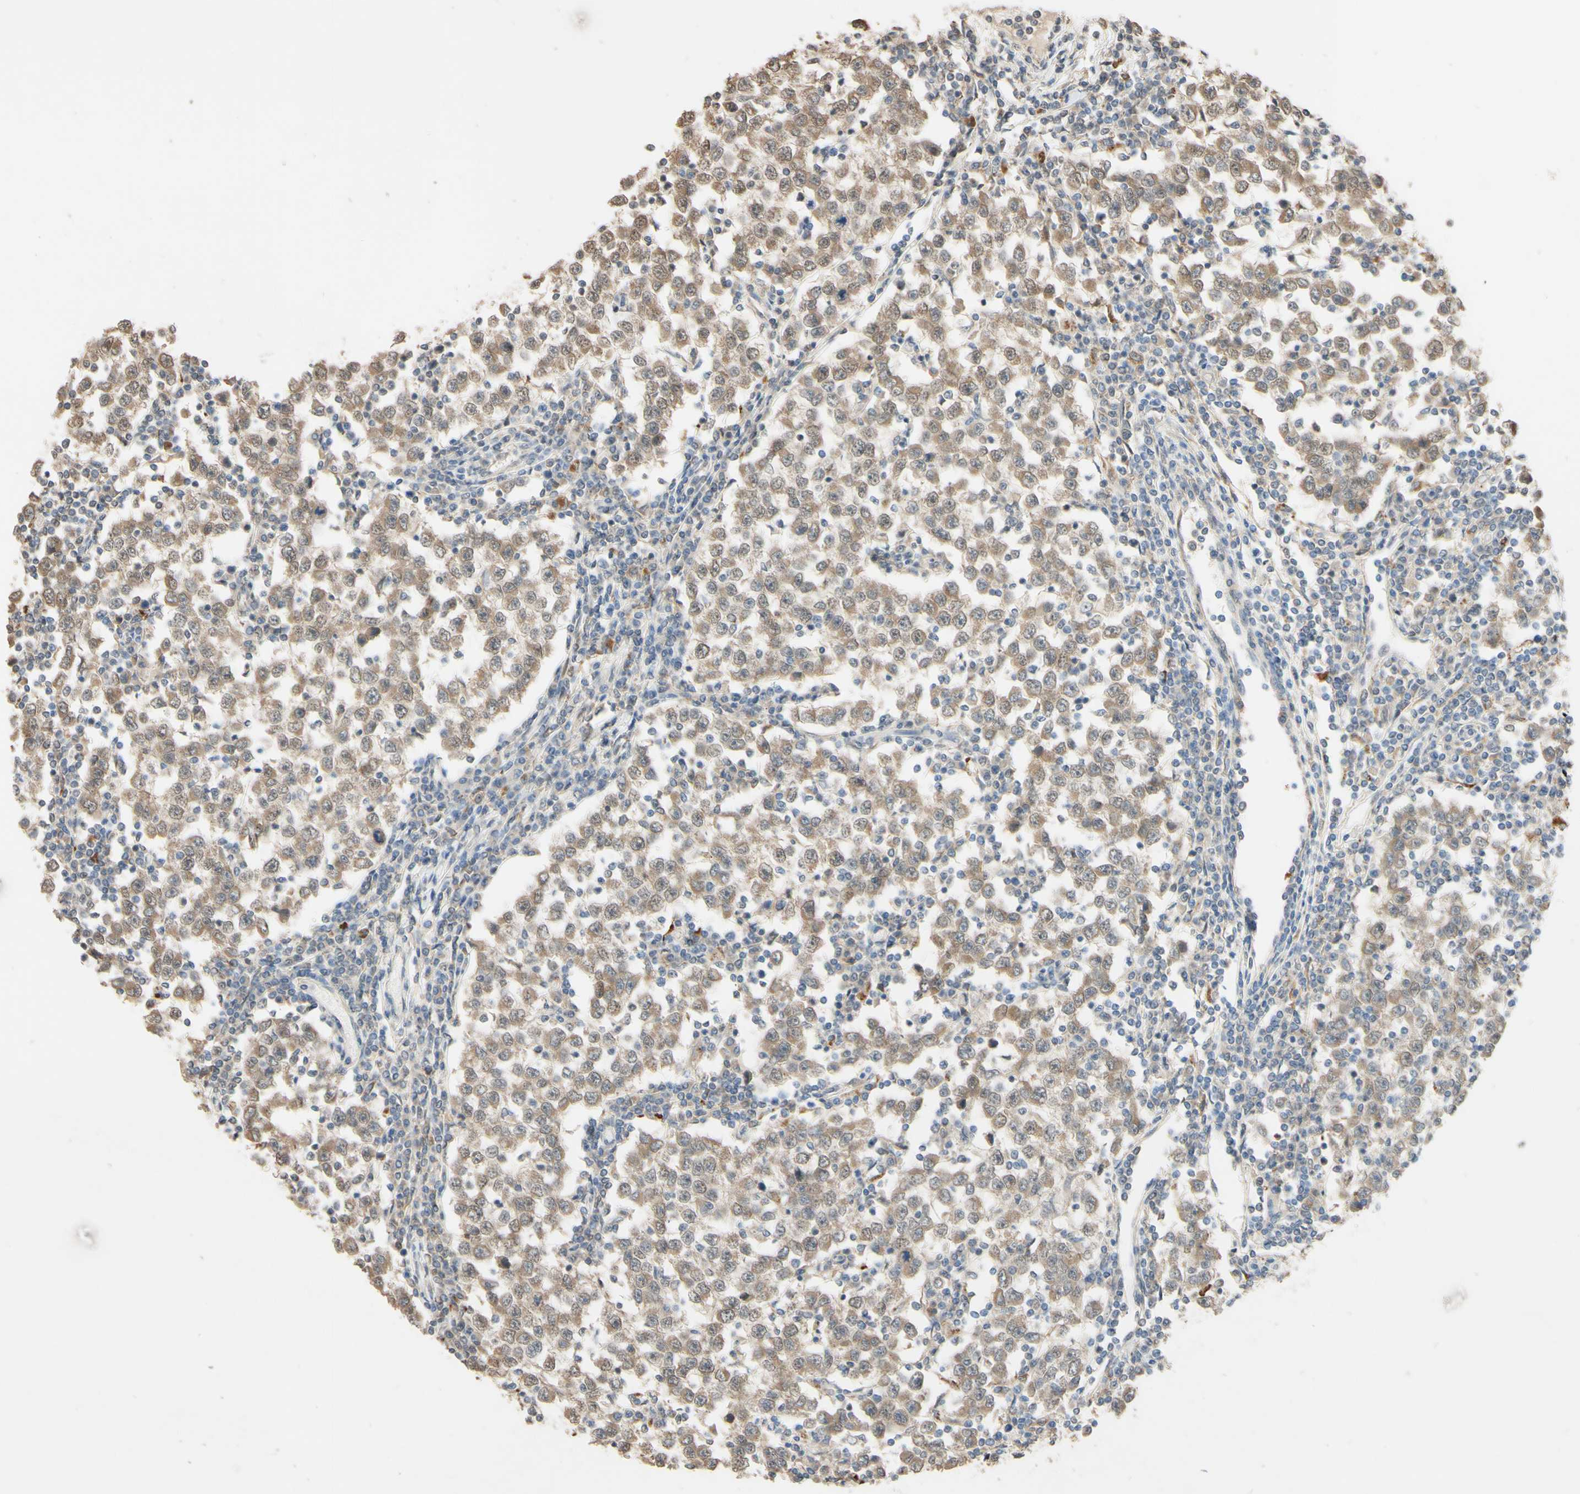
{"staining": {"intensity": "weak", "quantity": ">75%", "location": "cytoplasmic/membranous"}, "tissue": "testis cancer", "cell_type": "Tumor cells", "image_type": "cancer", "snomed": [{"axis": "morphology", "description": "Seminoma, NOS"}, {"axis": "topography", "description": "Testis"}], "caption": "Testis cancer (seminoma) stained with a protein marker exhibits weak staining in tumor cells.", "gene": "SMIM19", "patient": {"sex": "male", "age": 65}}